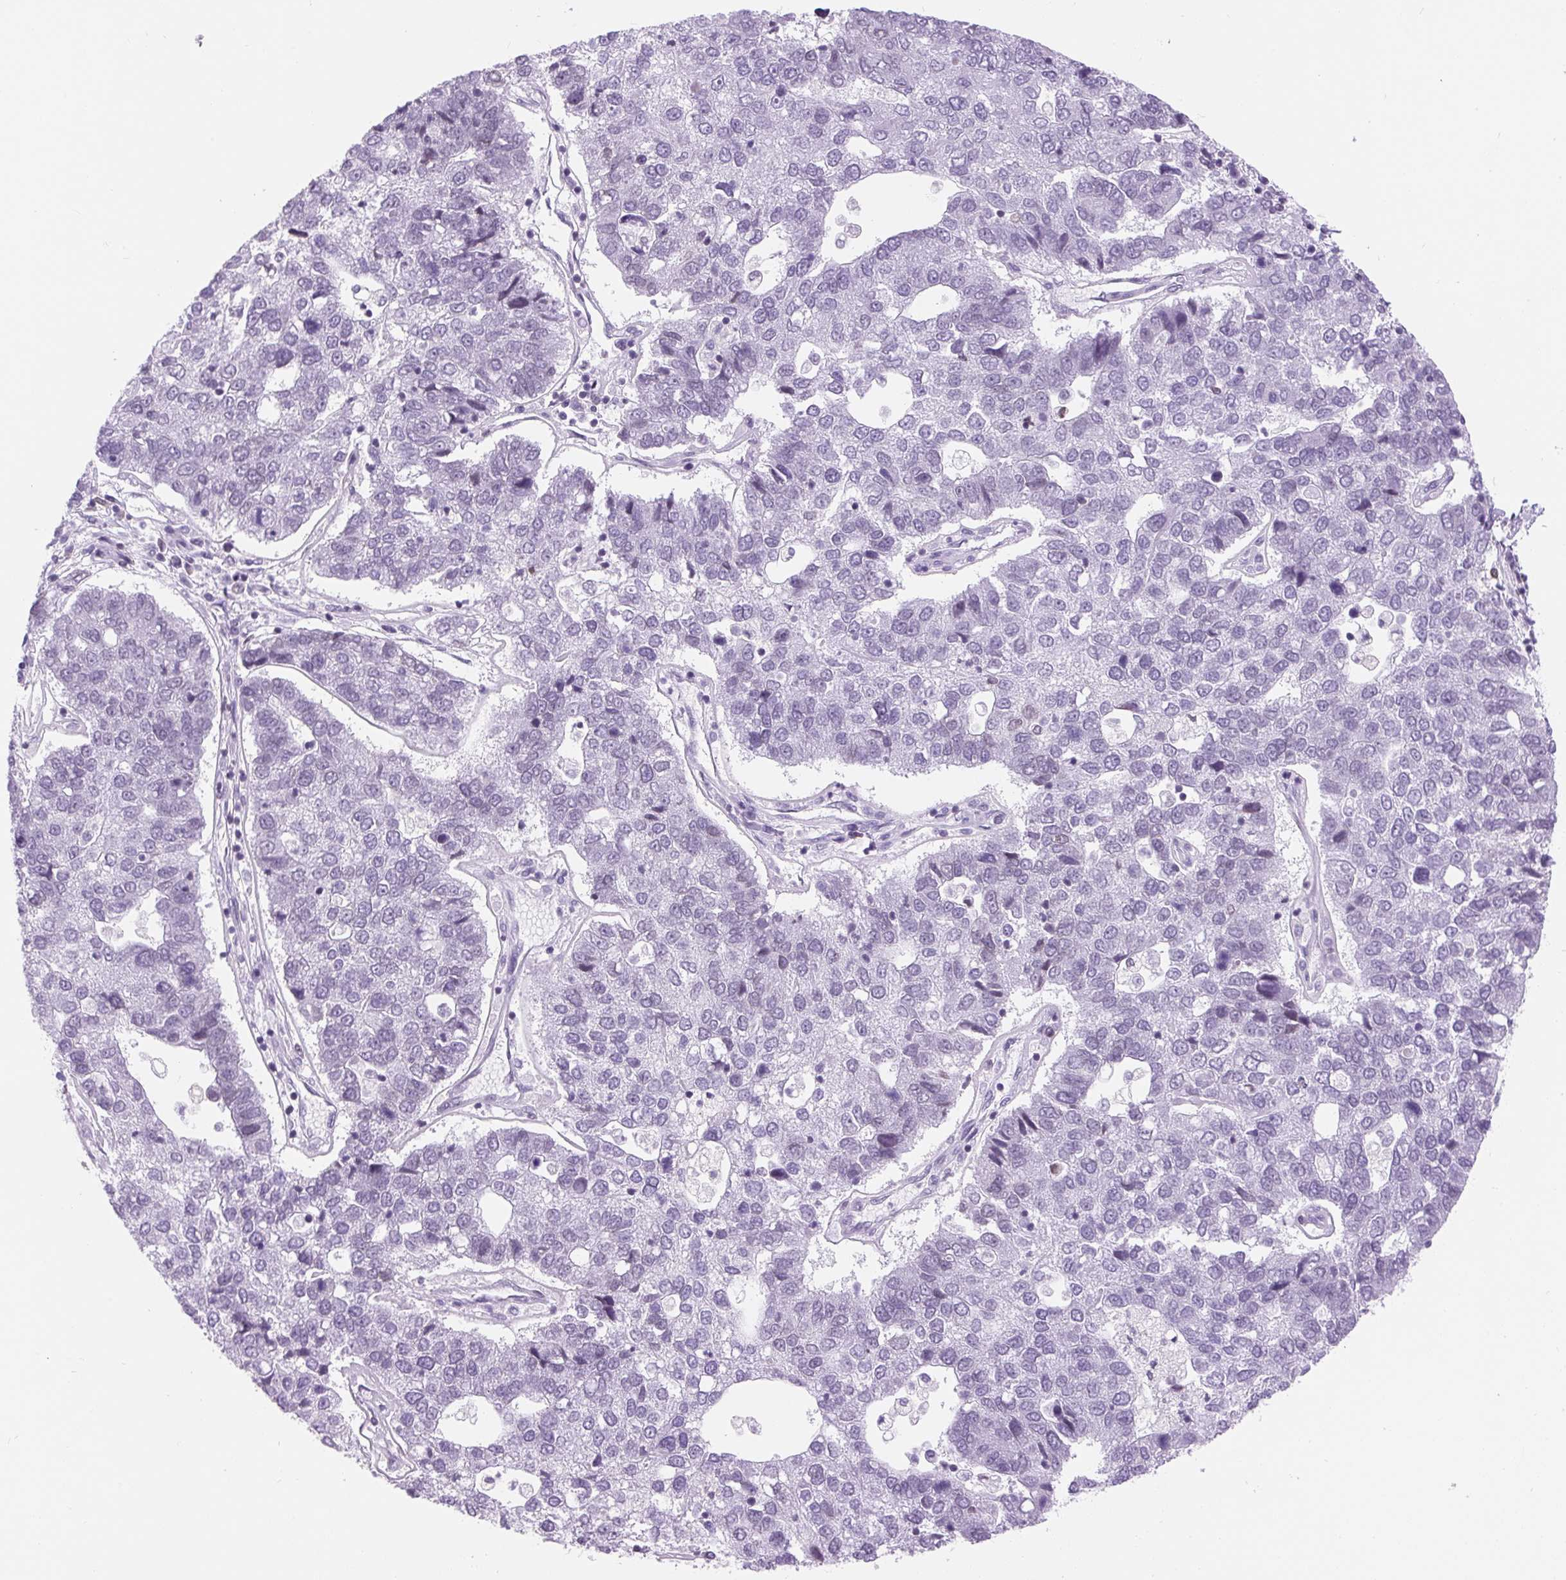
{"staining": {"intensity": "negative", "quantity": "none", "location": "none"}, "tissue": "pancreatic cancer", "cell_type": "Tumor cells", "image_type": "cancer", "snomed": [{"axis": "morphology", "description": "Adenocarcinoma, NOS"}, {"axis": "topography", "description": "Pancreas"}], "caption": "The photomicrograph demonstrates no significant positivity in tumor cells of adenocarcinoma (pancreatic).", "gene": "VPREB1", "patient": {"sex": "female", "age": 61}}